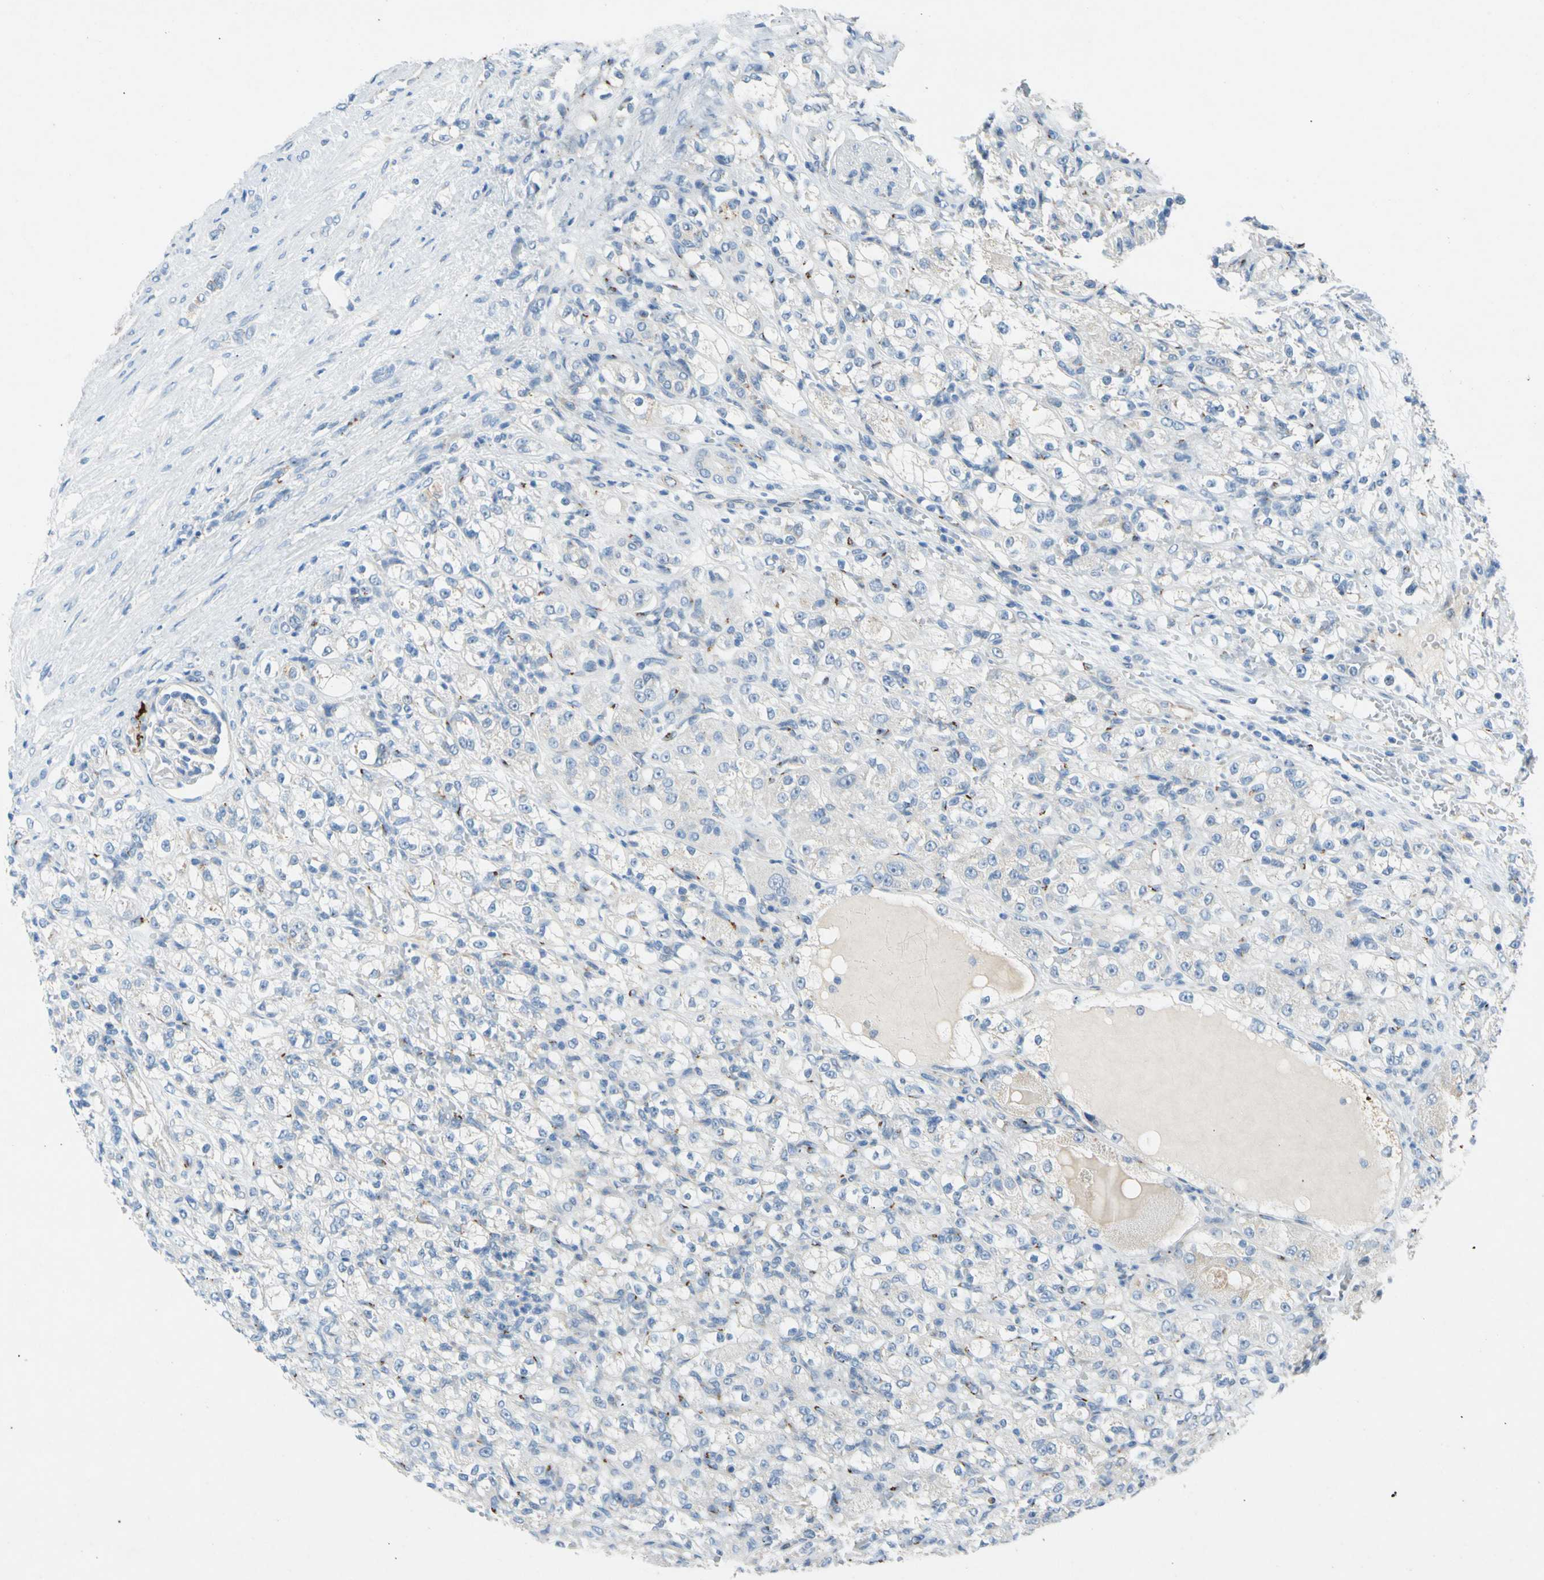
{"staining": {"intensity": "negative", "quantity": "none", "location": "none"}, "tissue": "renal cancer", "cell_type": "Tumor cells", "image_type": "cancer", "snomed": [{"axis": "morphology", "description": "Normal tissue, NOS"}, {"axis": "morphology", "description": "Adenocarcinoma, NOS"}, {"axis": "topography", "description": "Kidney"}], "caption": "An immunohistochemistry photomicrograph of renal cancer (adenocarcinoma) is shown. There is no staining in tumor cells of renal cancer (adenocarcinoma).", "gene": "GASK1B", "patient": {"sex": "male", "age": 61}}